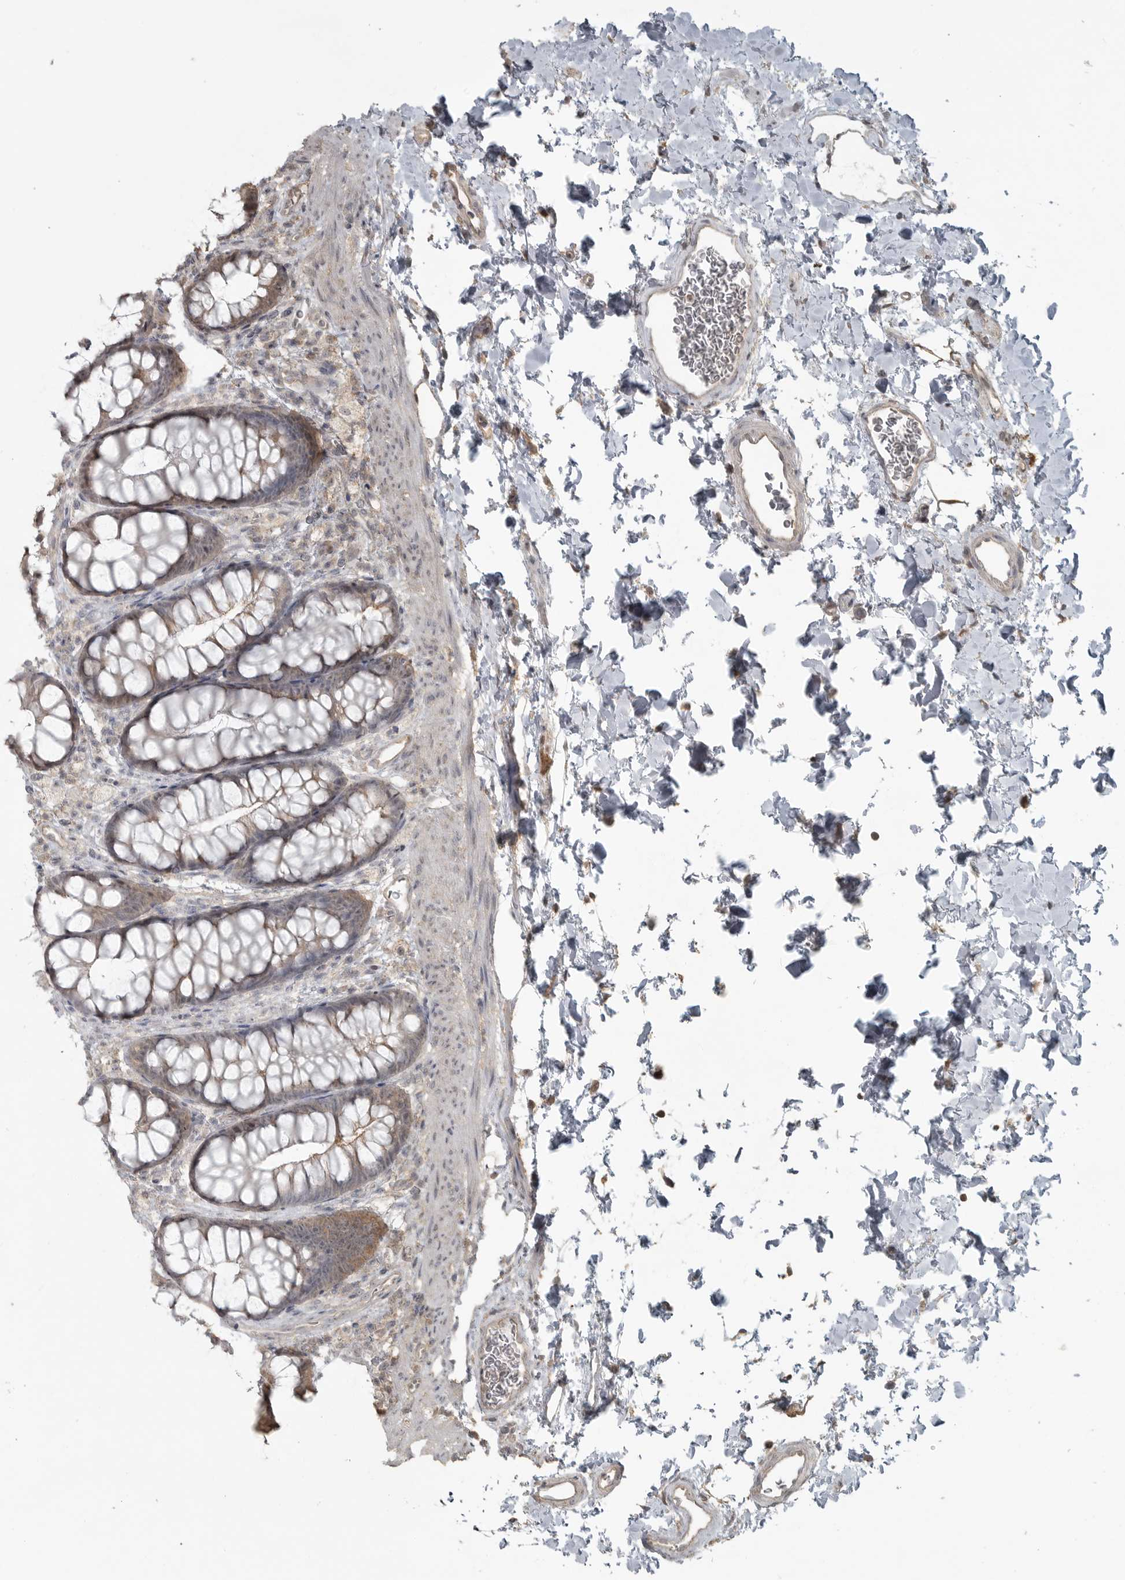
{"staining": {"intensity": "weak", "quantity": ">75%", "location": "cytoplasmic/membranous"}, "tissue": "colon", "cell_type": "Endothelial cells", "image_type": "normal", "snomed": [{"axis": "morphology", "description": "Normal tissue, NOS"}, {"axis": "topography", "description": "Colon"}], "caption": "Immunohistochemistry of normal human colon shows low levels of weak cytoplasmic/membranous staining in about >75% of endothelial cells.", "gene": "LLGL1", "patient": {"sex": "female", "age": 62}}